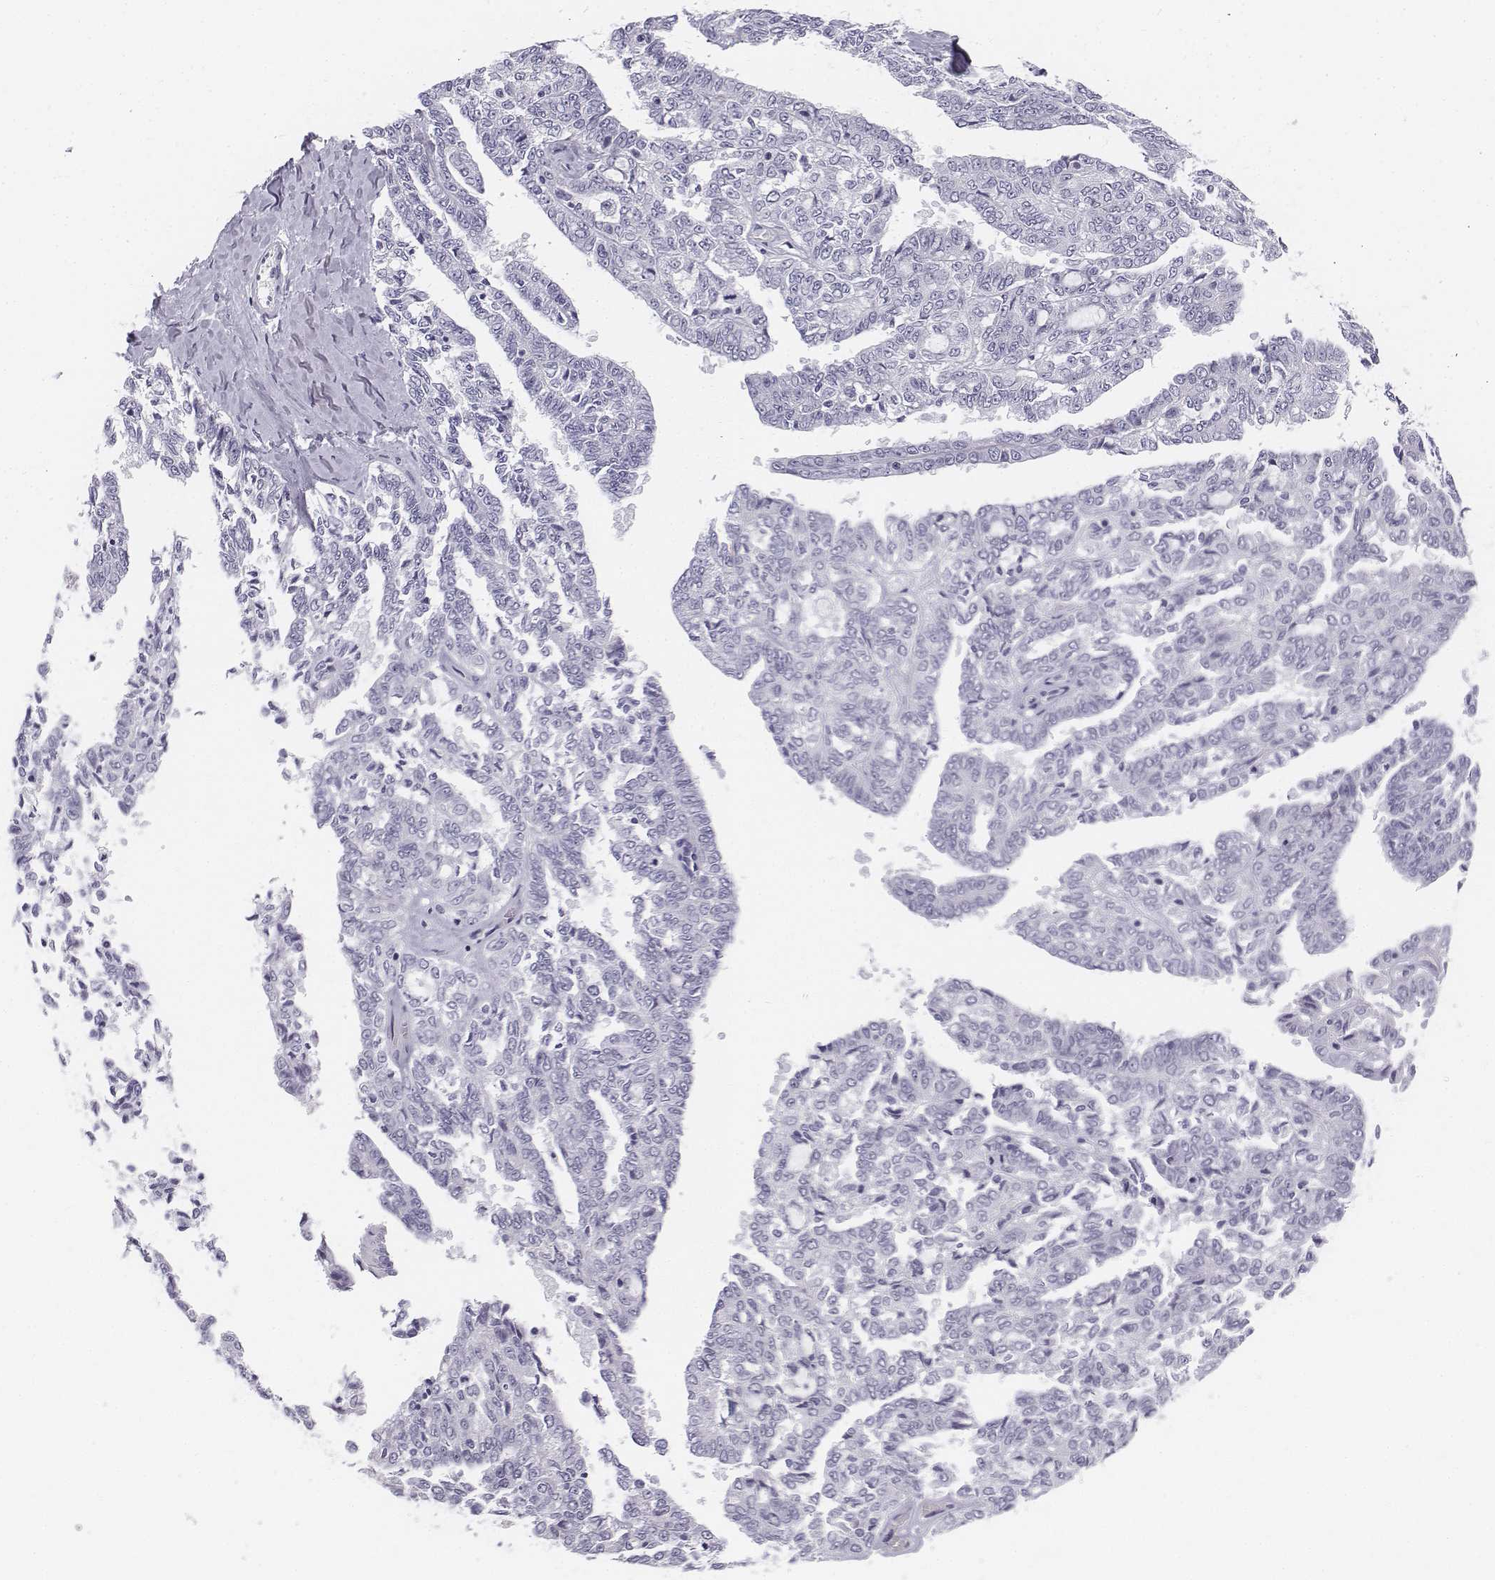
{"staining": {"intensity": "negative", "quantity": "none", "location": "none"}, "tissue": "ovarian cancer", "cell_type": "Tumor cells", "image_type": "cancer", "snomed": [{"axis": "morphology", "description": "Cystadenocarcinoma, serous, NOS"}, {"axis": "topography", "description": "Ovary"}], "caption": "DAB (3,3'-diaminobenzidine) immunohistochemical staining of human ovarian cancer exhibits no significant staining in tumor cells. (IHC, brightfield microscopy, high magnification).", "gene": "TH", "patient": {"sex": "female", "age": 71}}